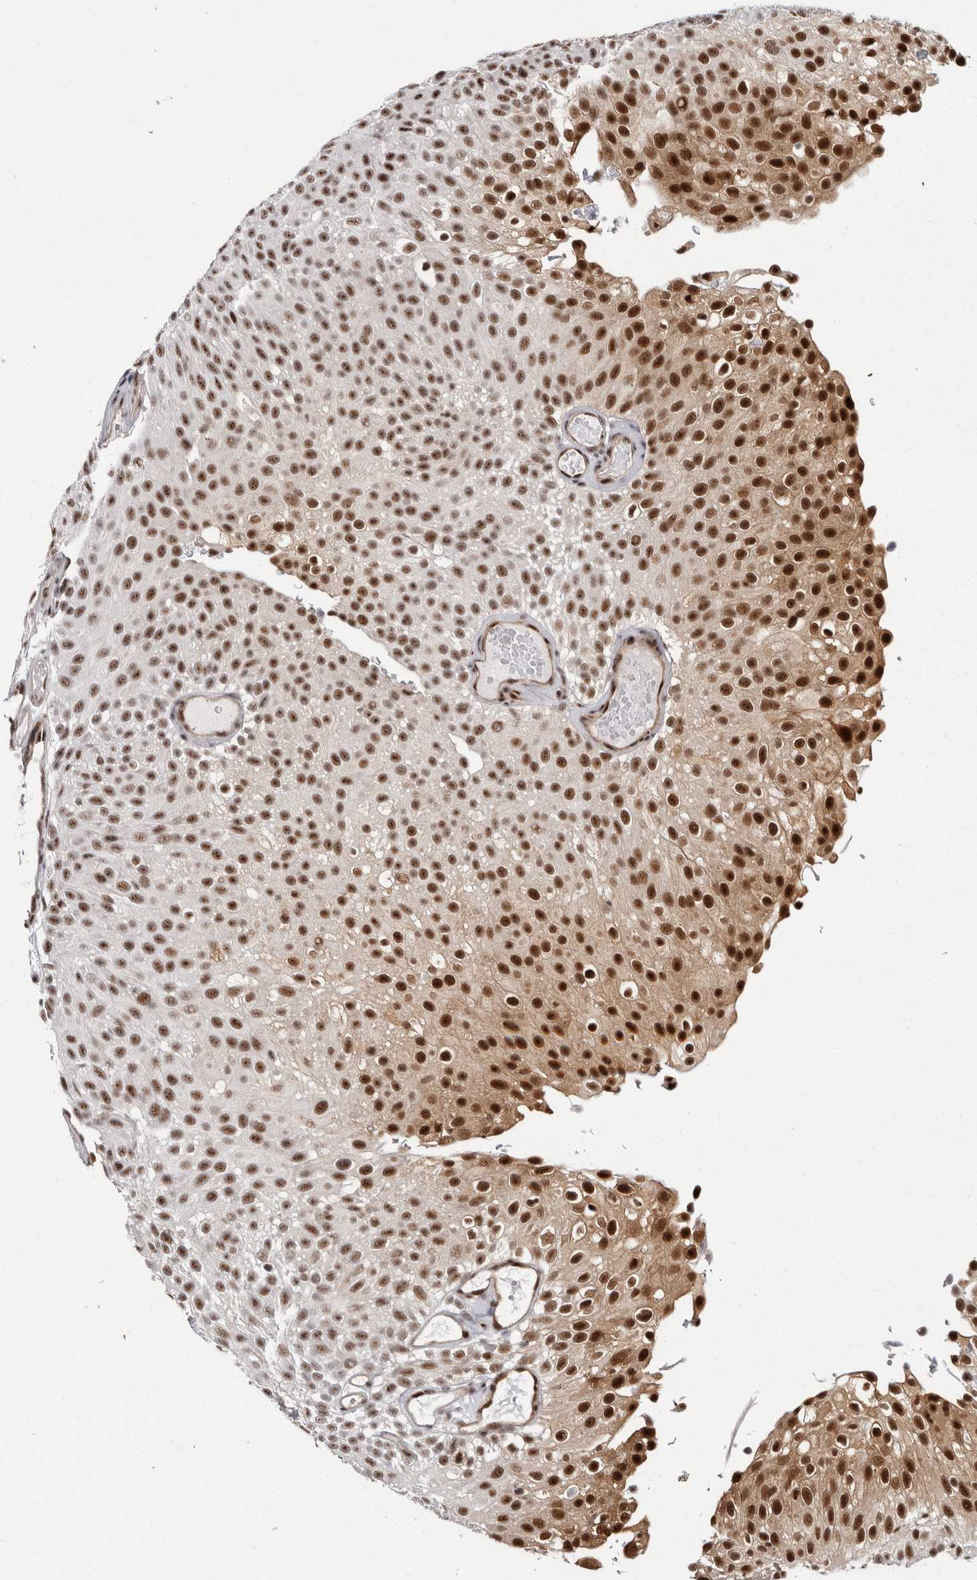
{"staining": {"intensity": "strong", "quantity": ">75%", "location": "nuclear"}, "tissue": "urothelial cancer", "cell_type": "Tumor cells", "image_type": "cancer", "snomed": [{"axis": "morphology", "description": "Urothelial carcinoma, Low grade"}, {"axis": "topography", "description": "Urinary bladder"}], "caption": "This histopathology image reveals immunohistochemistry (IHC) staining of human urothelial cancer, with high strong nuclear positivity in approximately >75% of tumor cells.", "gene": "MKNK1", "patient": {"sex": "male", "age": 78}}